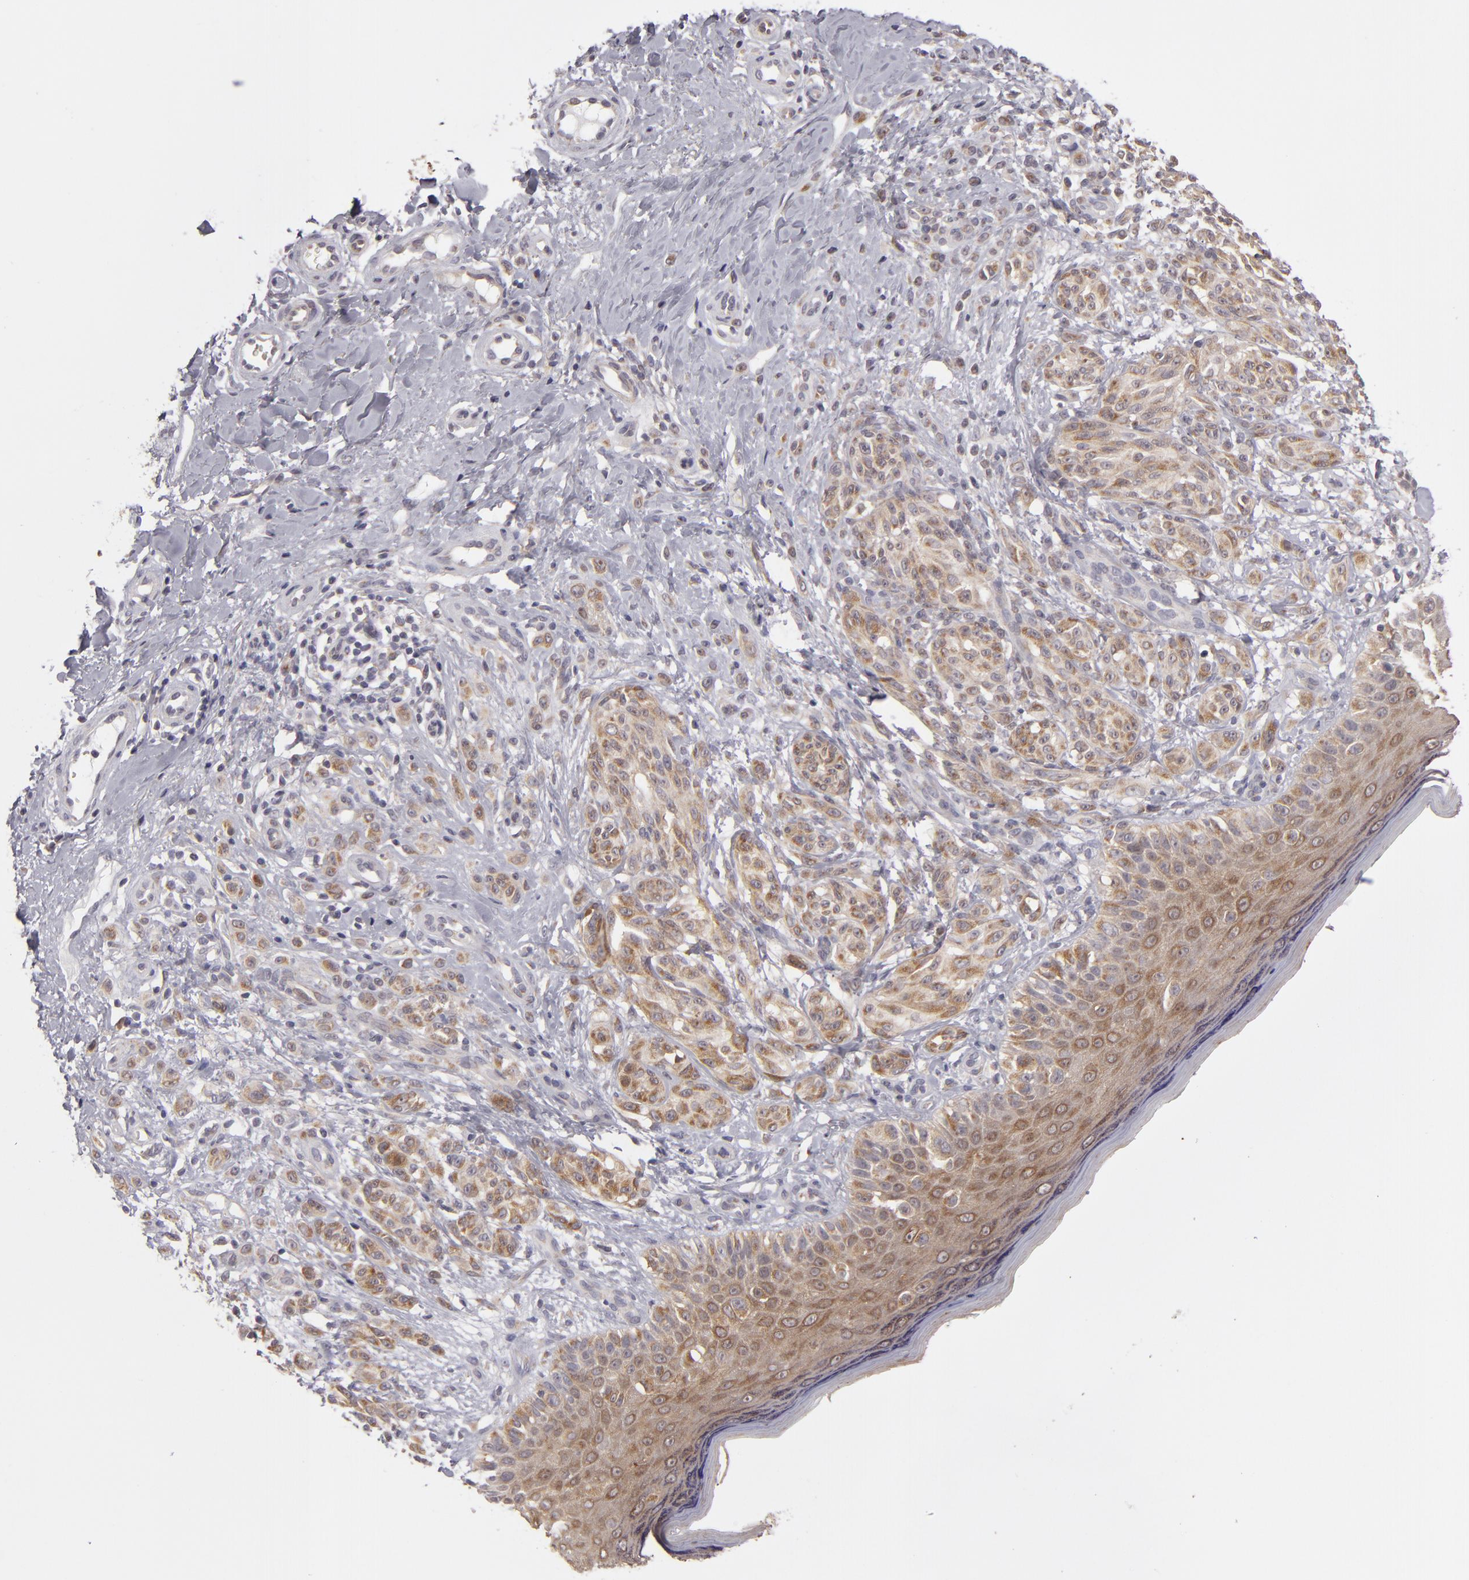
{"staining": {"intensity": "moderate", "quantity": ">75%", "location": "cytoplasmic/membranous"}, "tissue": "melanoma", "cell_type": "Tumor cells", "image_type": "cancer", "snomed": [{"axis": "morphology", "description": "Malignant melanoma, NOS"}, {"axis": "topography", "description": "Skin"}], "caption": "Approximately >75% of tumor cells in human melanoma demonstrate moderate cytoplasmic/membranous protein positivity as visualized by brown immunohistochemical staining.", "gene": "SH2D4A", "patient": {"sex": "male", "age": 57}}